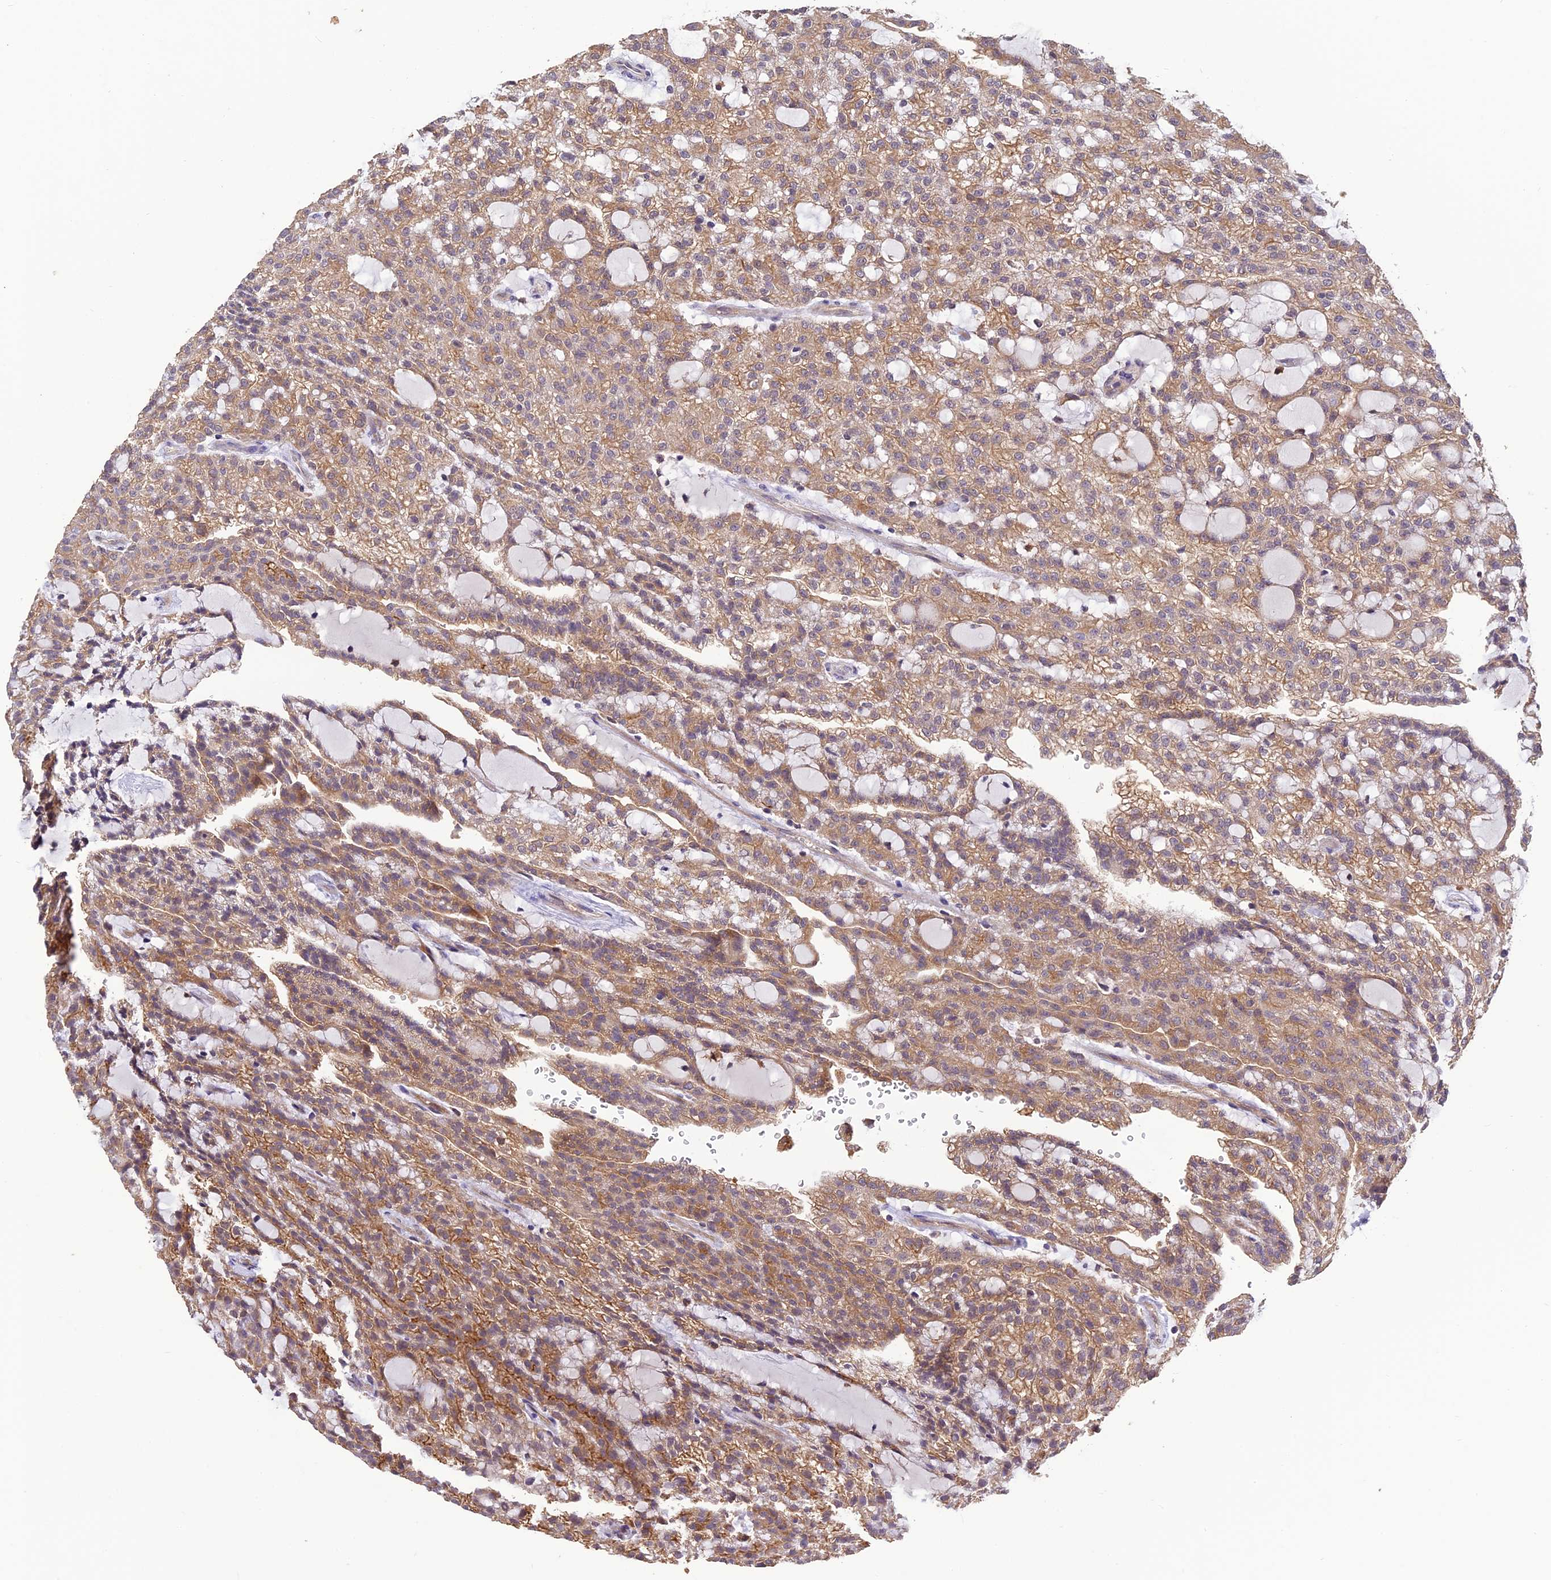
{"staining": {"intensity": "moderate", "quantity": ">75%", "location": "cytoplasmic/membranous"}, "tissue": "renal cancer", "cell_type": "Tumor cells", "image_type": "cancer", "snomed": [{"axis": "morphology", "description": "Adenocarcinoma, NOS"}, {"axis": "topography", "description": "Kidney"}], "caption": "Moderate cytoplasmic/membranous positivity is identified in approximately >75% of tumor cells in renal cancer (adenocarcinoma).", "gene": "MNS1", "patient": {"sex": "male", "age": 63}}